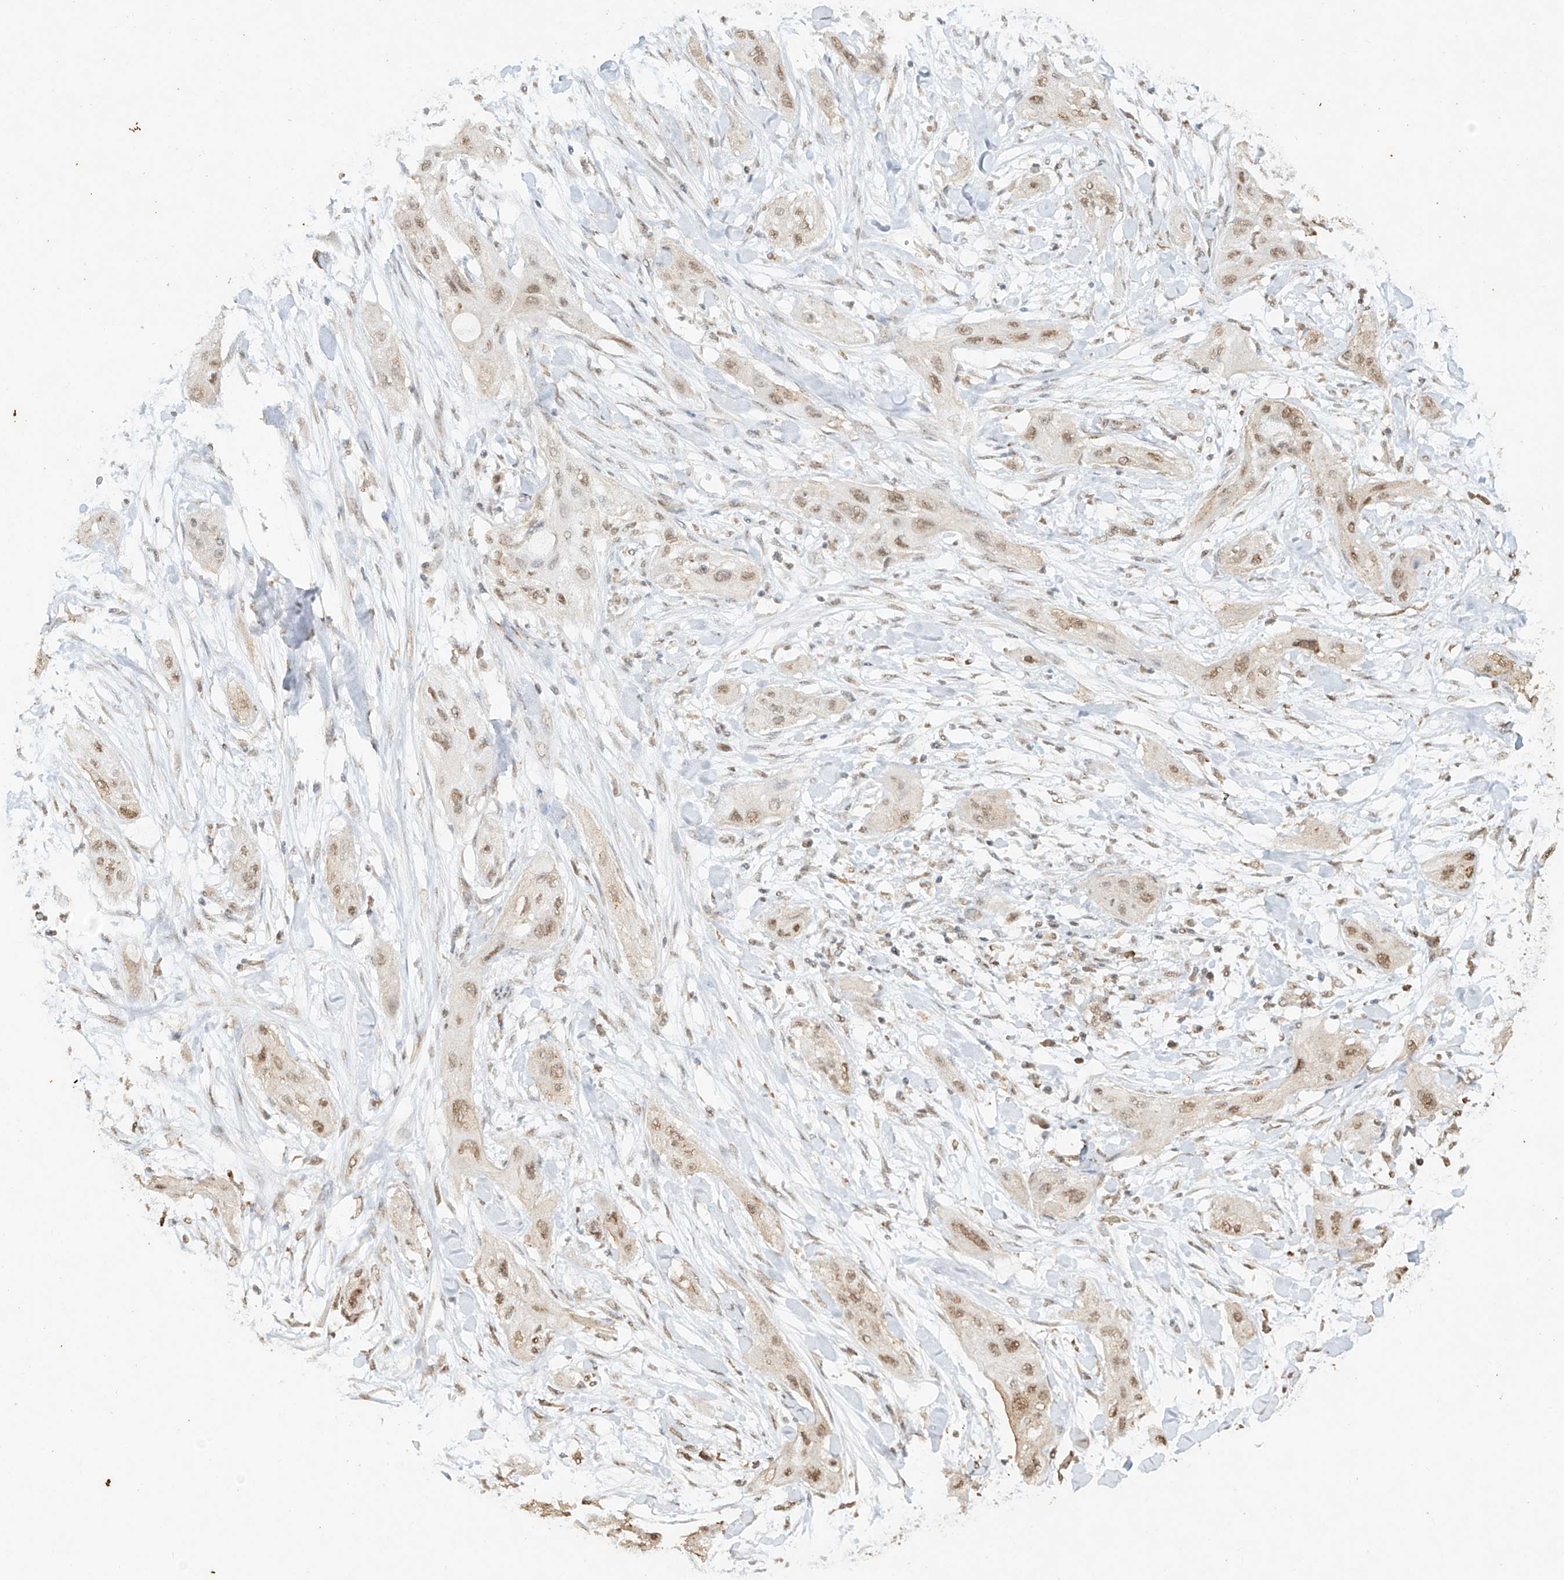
{"staining": {"intensity": "weak", "quantity": ">75%", "location": "nuclear"}, "tissue": "lung cancer", "cell_type": "Tumor cells", "image_type": "cancer", "snomed": [{"axis": "morphology", "description": "Squamous cell carcinoma, NOS"}, {"axis": "topography", "description": "Lung"}], "caption": "IHC micrograph of neoplastic tissue: lung cancer (squamous cell carcinoma) stained using immunohistochemistry shows low levels of weak protein expression localized specifically in the nuclear of tumor cells, appearing as a nuclear brown color.", "gene": "TIGAR", "patient": {"sex": "female", "age": 47}}